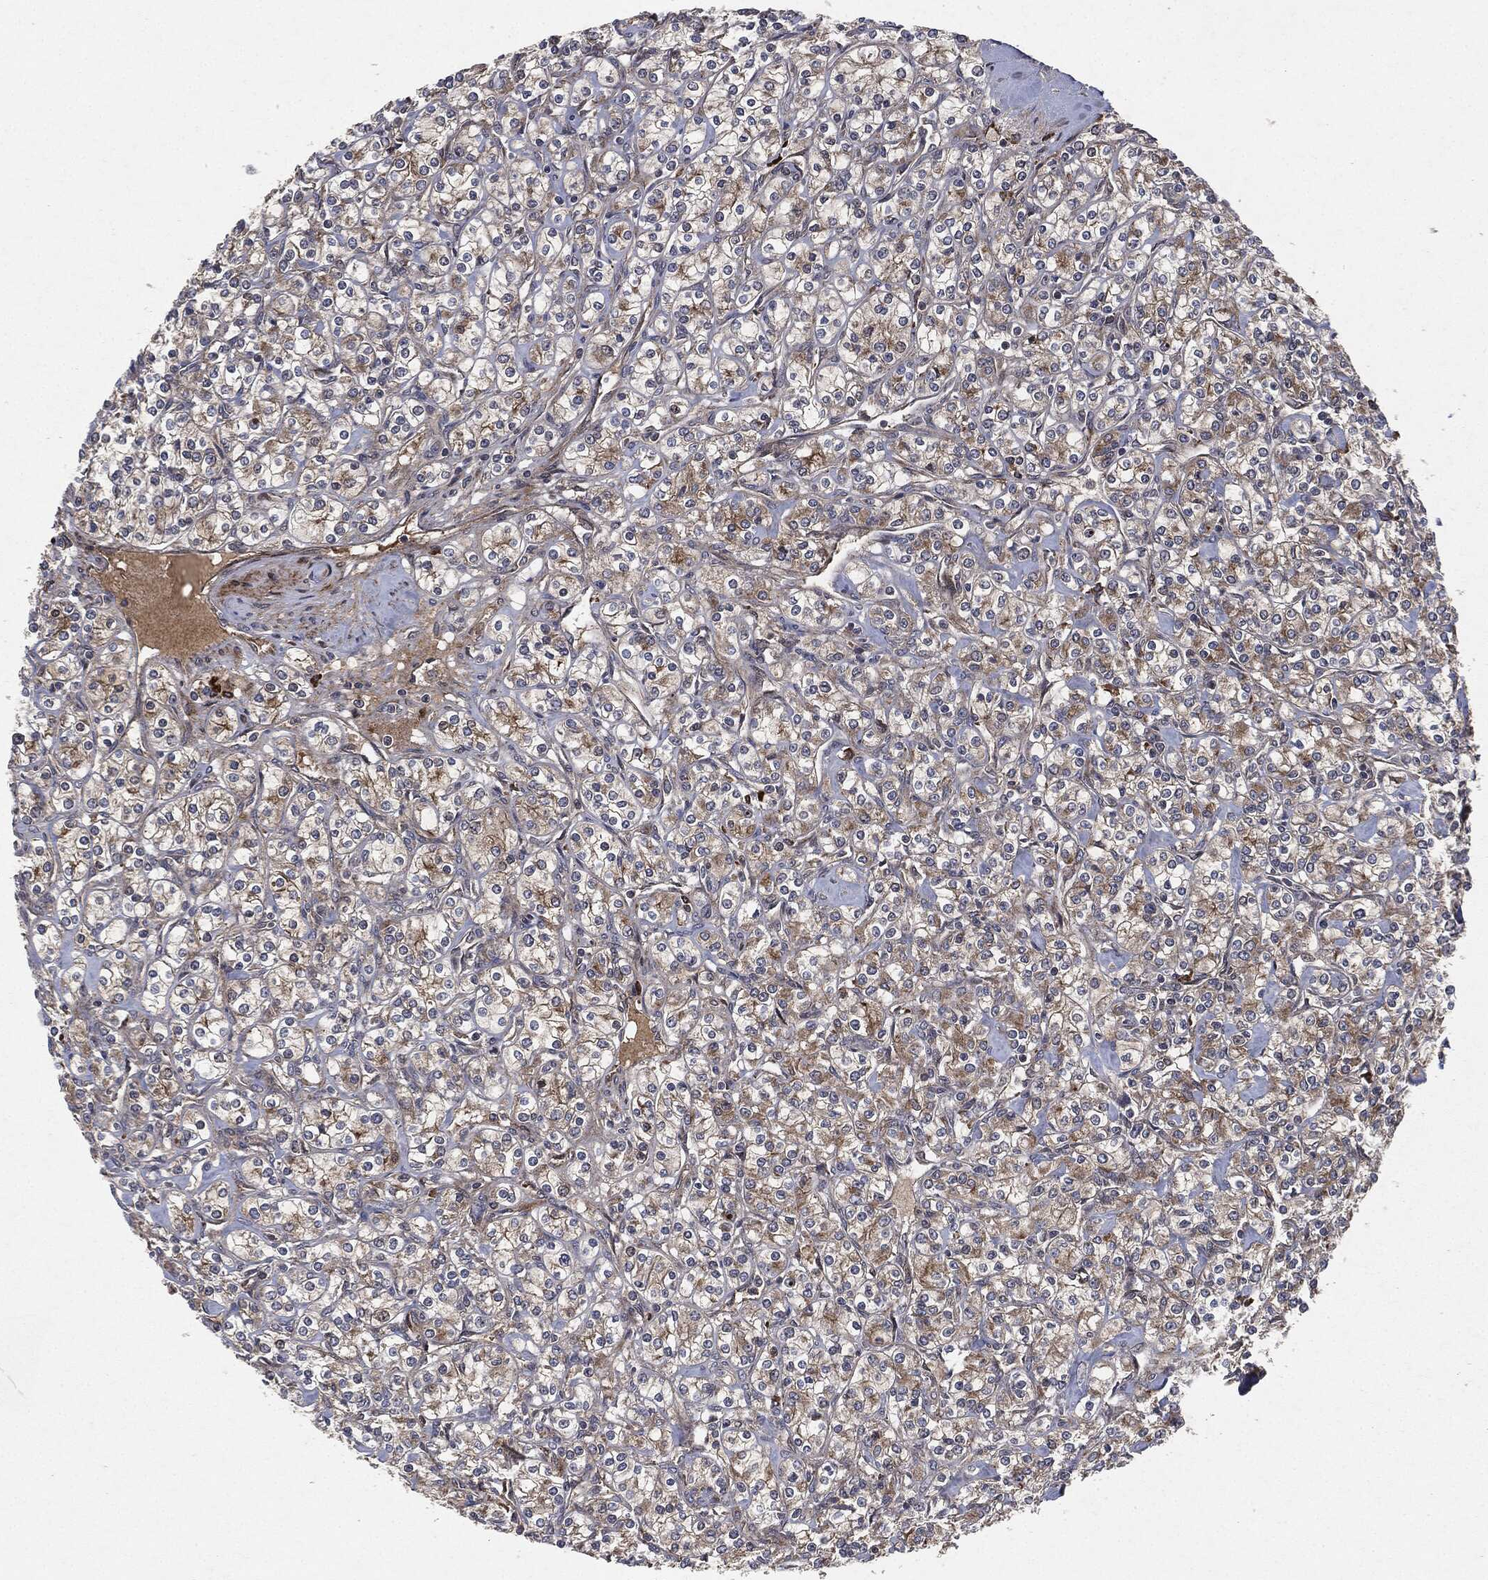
{"staining": {"intensity": "moderate", "quantity": "25%-75%", "location": "cytoplasmic/membranous"}, "tissue": "renal cancer", "cell_type": "Tumor cells", "image_type": "cancer", "snomed": [{"axis": "morphology", "description": "Adenocarcinoma, NOS"}, {"axis": "topography", "description": "Kidney"}], "caption": "Renal adenocarcinoma stained for a protein (brown) exhibits moderate cytoplasmic/membranous positive positivity in approximately 25%-75% of tumor cells.", "gene": "RAF1", "patient": {"sex": "male", "age": 77}}